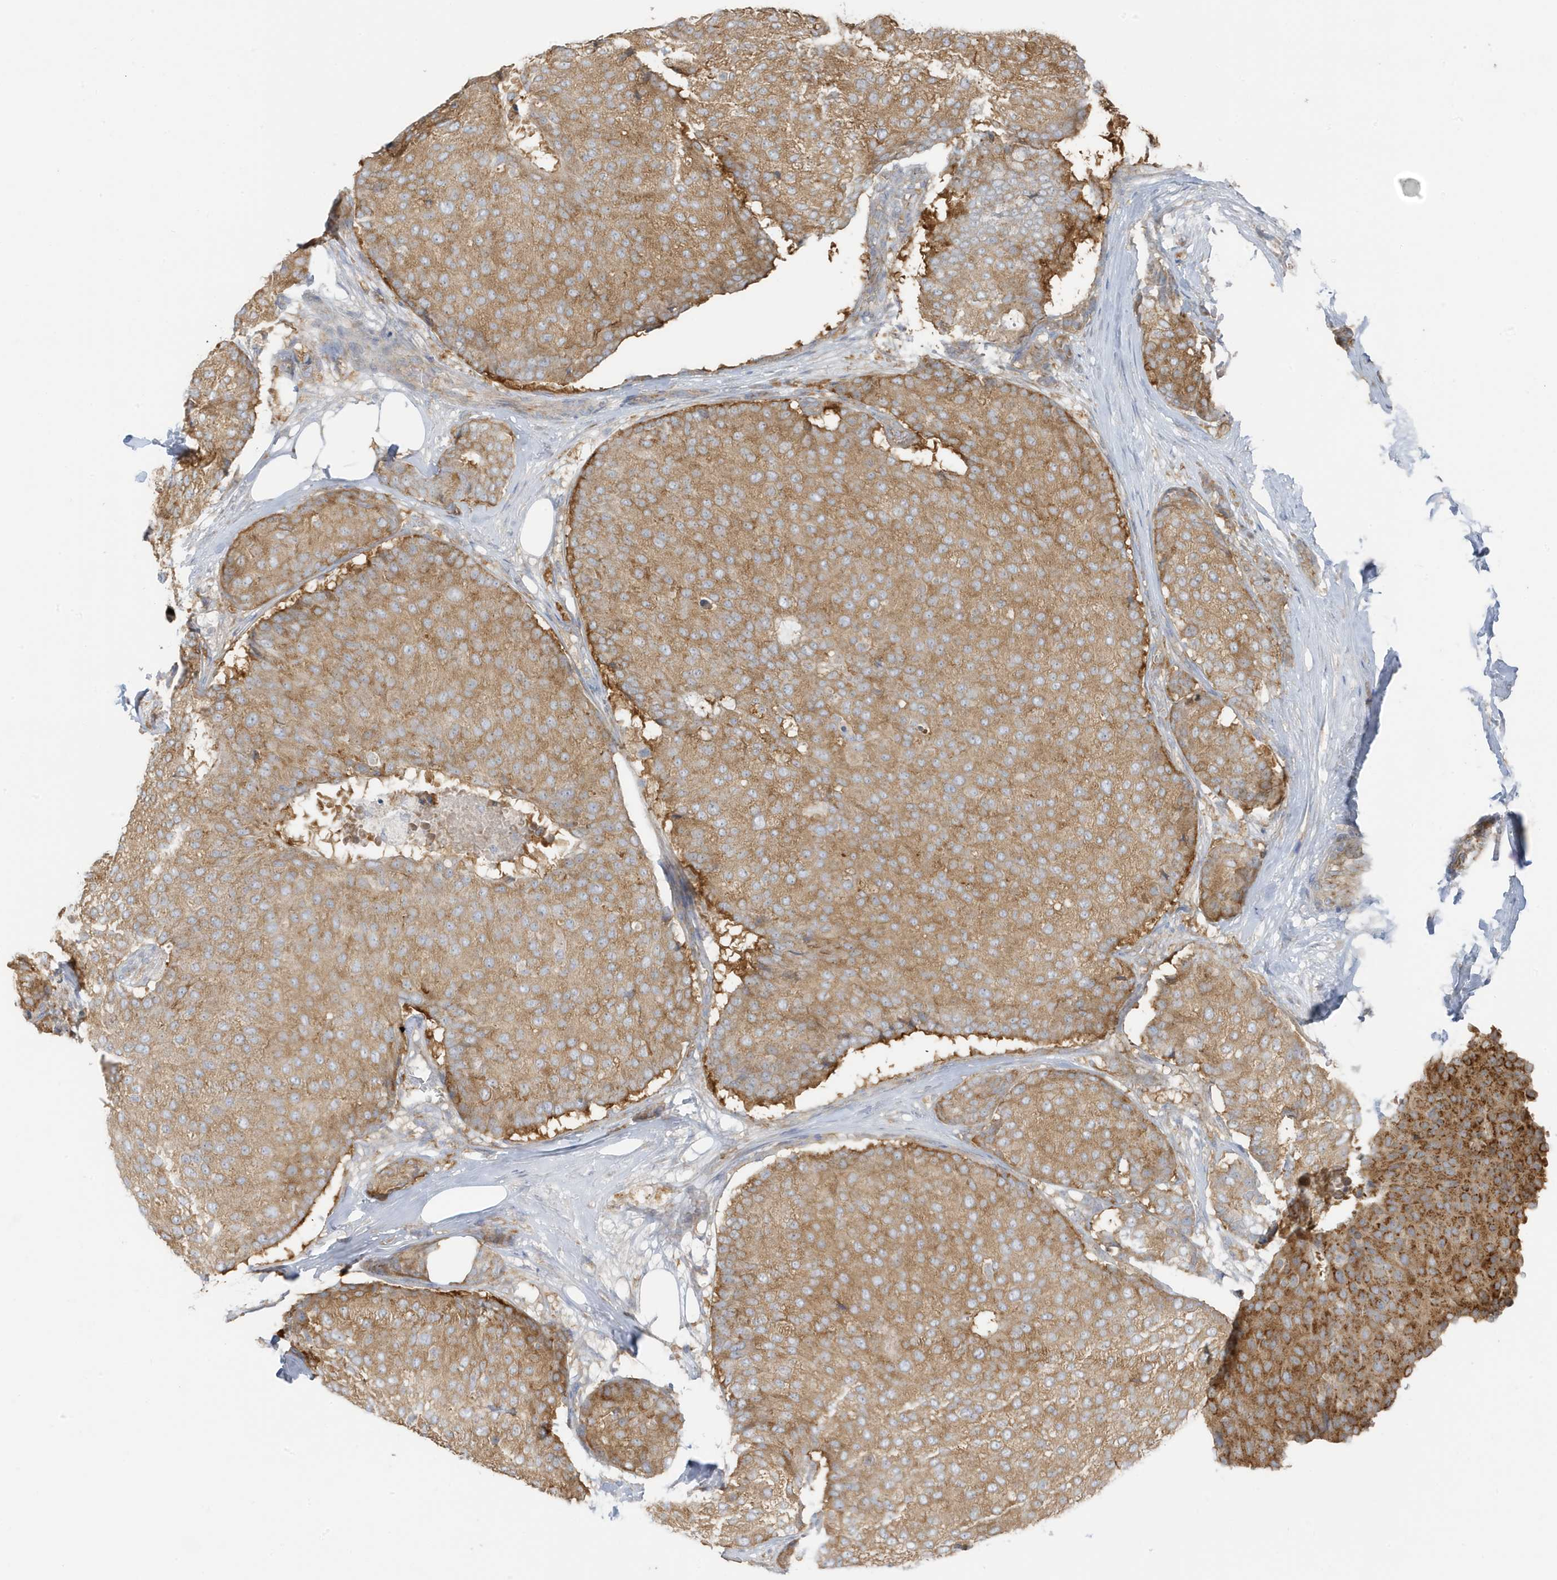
{"staining": {"intensity": "moderate", "quantity": ">75%", "location": "cytoplasmic/membranous"}, "tissue": "breast cancer", "cell_type": "Tumor cells", "image_type": "cancer", "snomed": [{"axis": "morphology", "description": "Duct carcinoma"}, {"axis": "topography", "description": "Breast"}], "caption": "Immunohistochemistry of human breast cancer (invasive ductal carcinoma) shows medium levels of moderate cytoplasmic/membranous staining in approximately >75% of tumor cells. The staining was performed using DAB, with brown indicating positive protein expression. Nuclei are stained blue with hematoxylin.", "gene": "GOLGA4", "patient": {"sex": "female", "age": 75}}